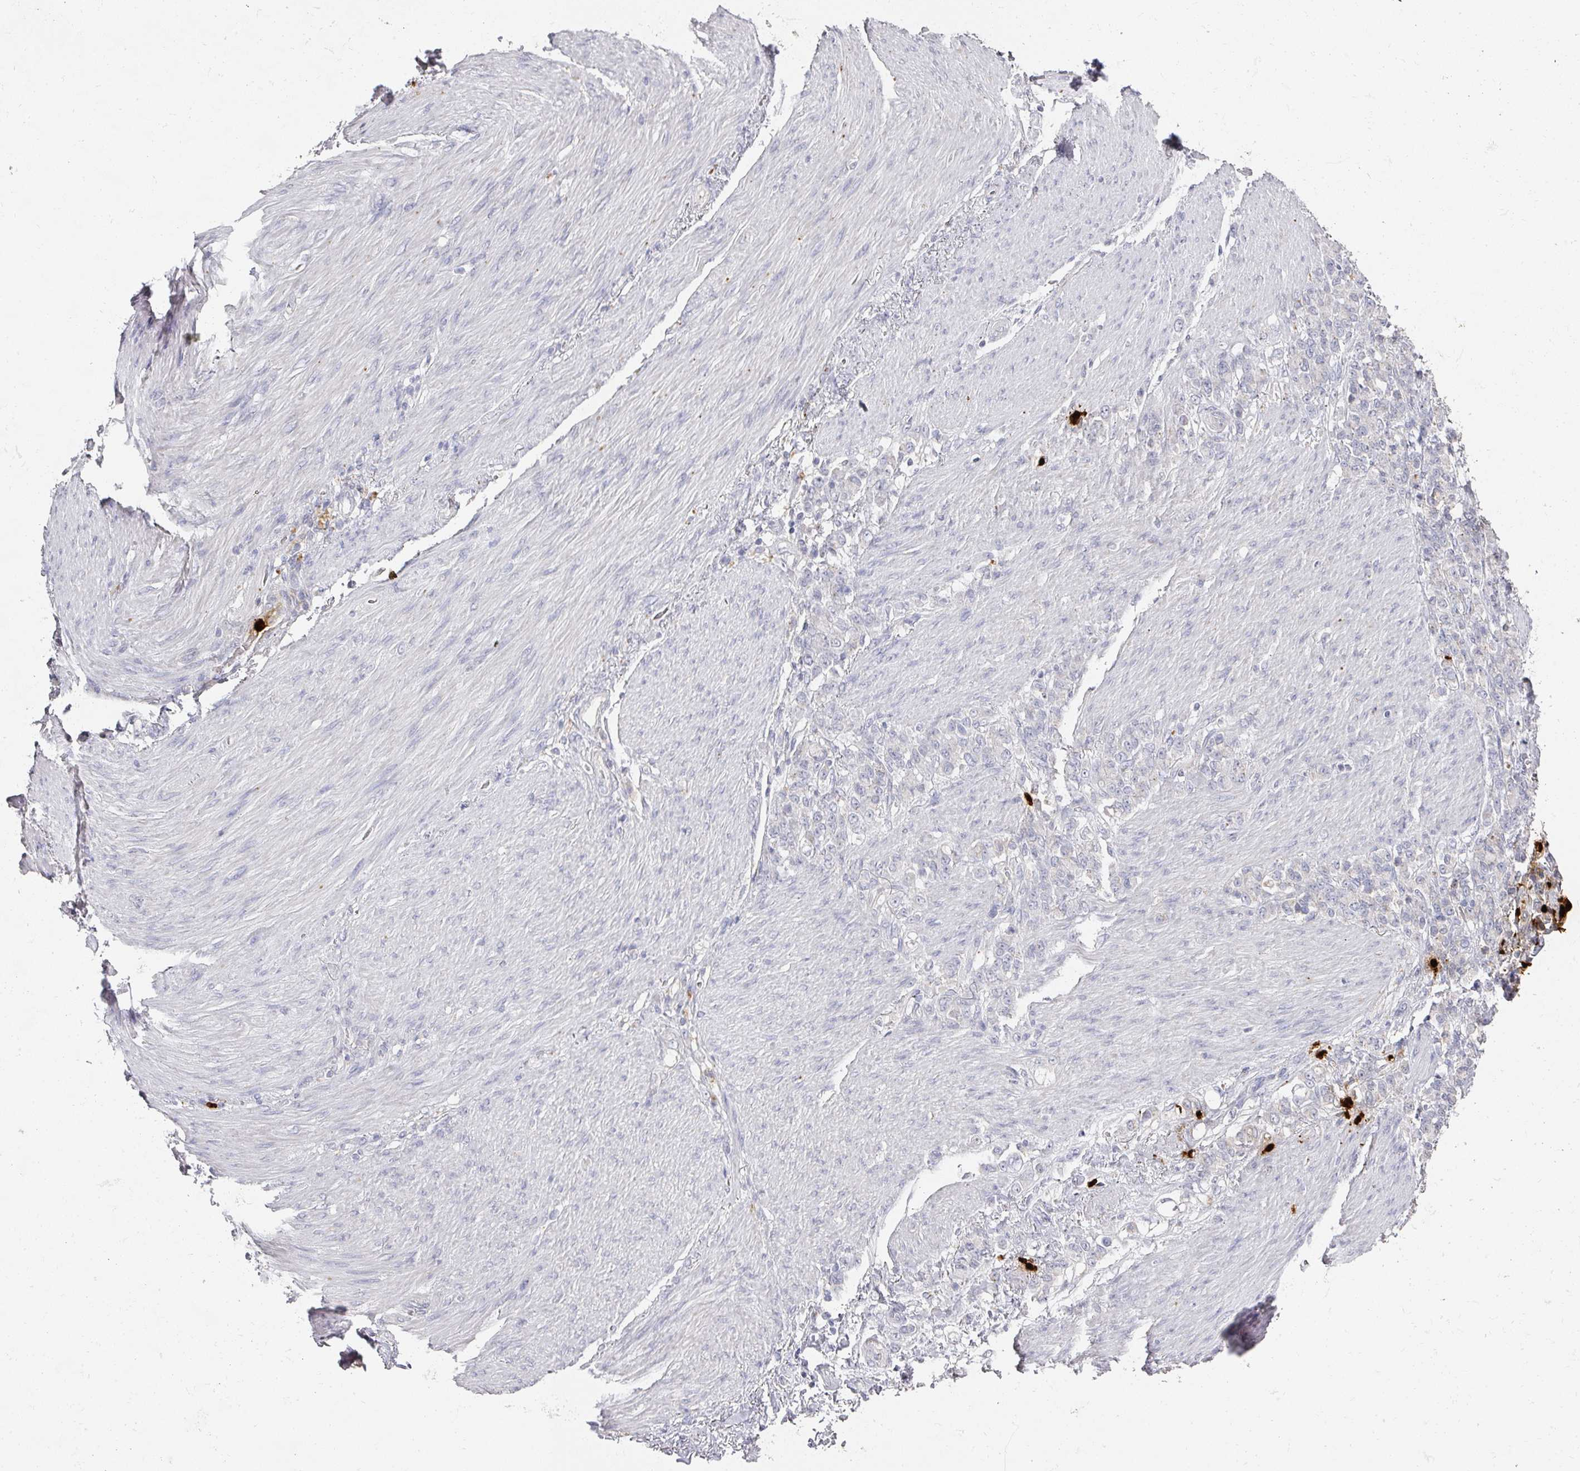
{"staining": {"intensity": "weak", "quantity": "<25%", "location": "cytoplasmic/membranous"}, "tissue": "stomach cancer", "cell_type": "Tumor cells", "image_type": "cancer", "snomed": [{"axis": "morphology", "description": "Adenocarcinoma, NOS"}, {"axis": "topography", "description": "Stomach"}], "caption": "There is no significant positivity in tumor cells of stomach cancer (adenocarcinoma). (Brightfield microscopy of DAB (3,3'-diaminobenzidine) immunohistochemistry at high magnification).", "gene": "CAMP", "patient": {"sex": "female", "age": 79}}